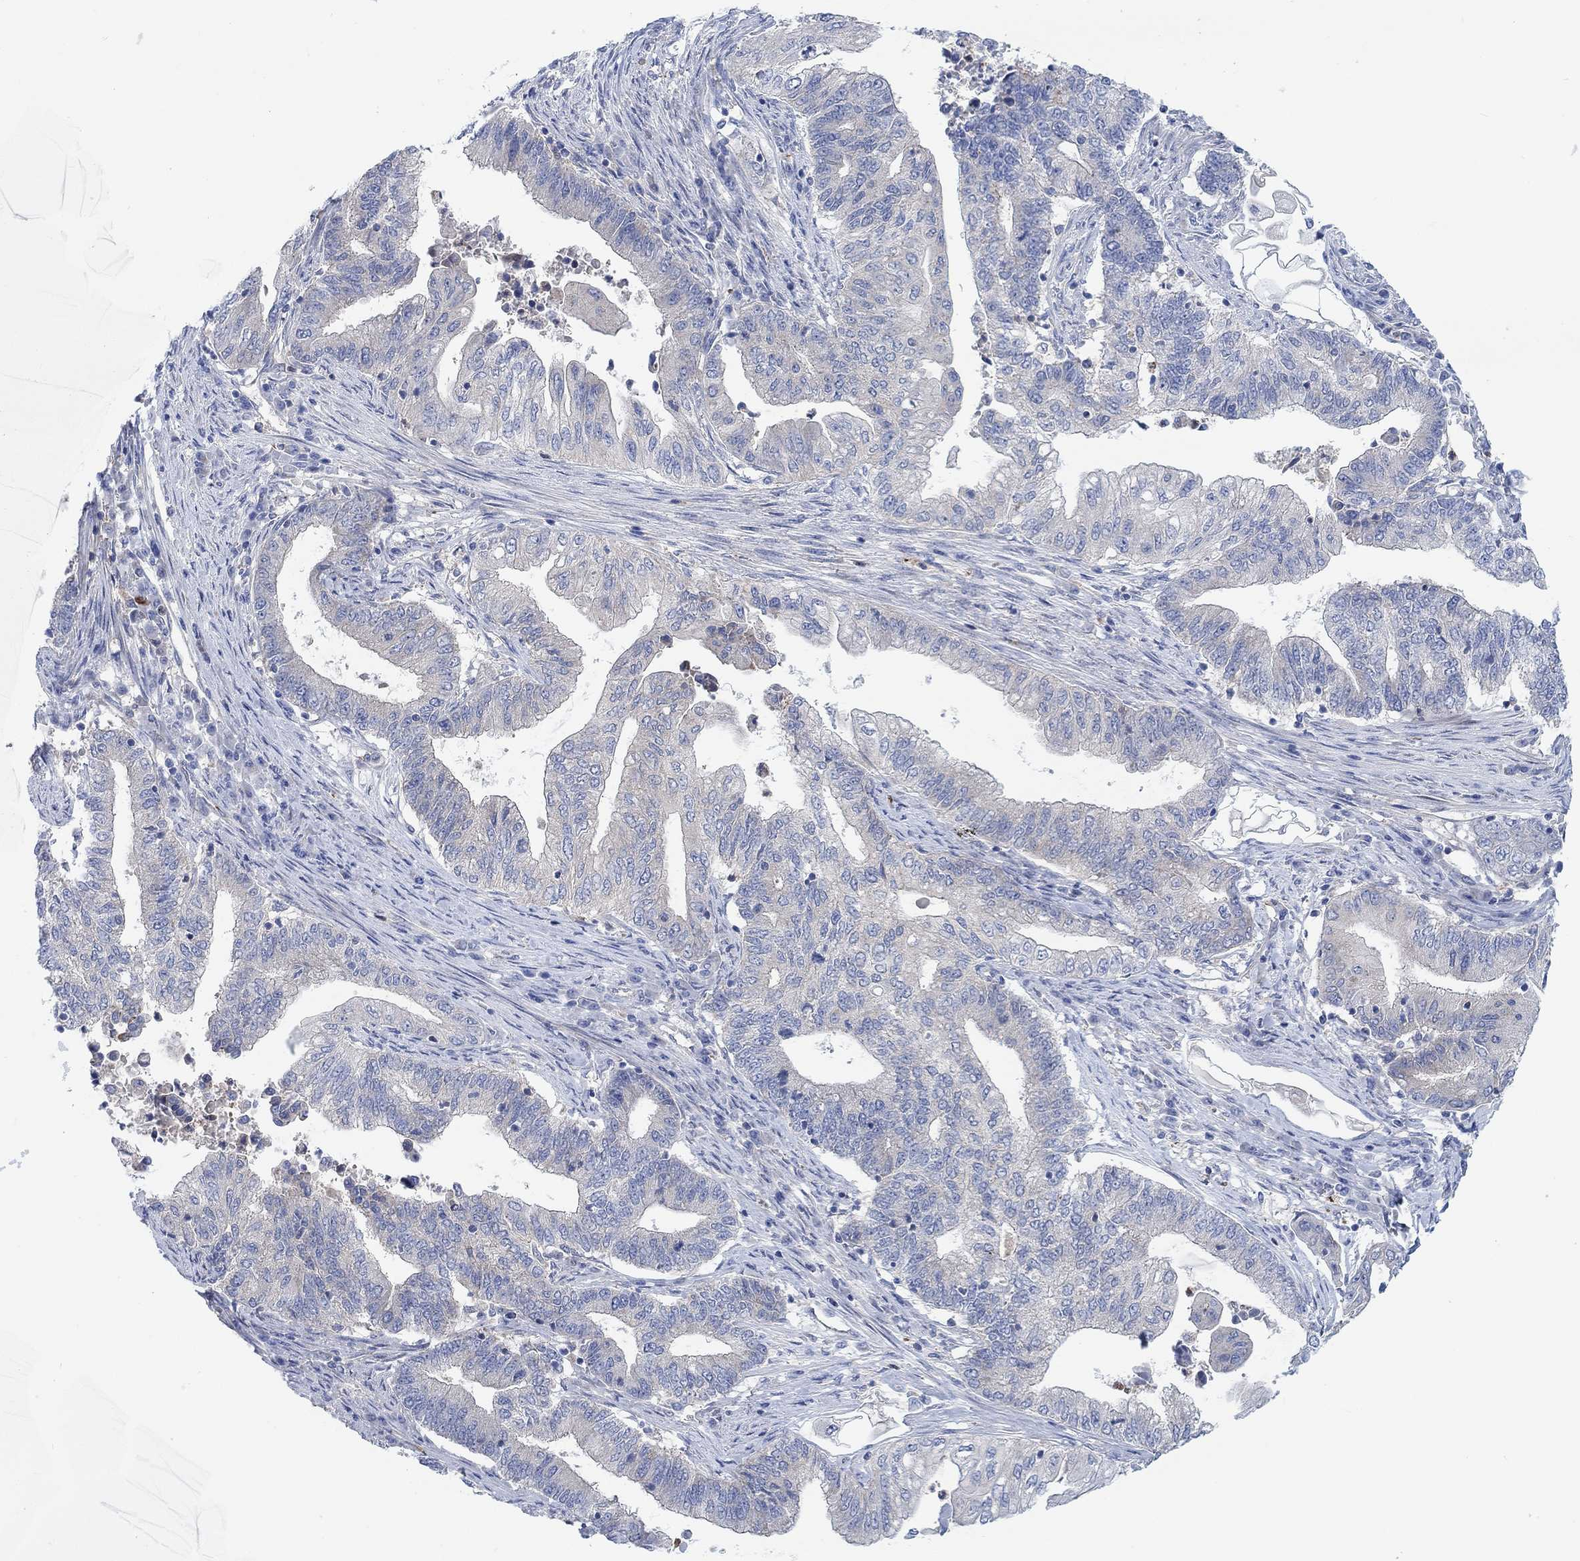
{"staining": {"intensity": "negative", "quantity": "none", "location": "none"}, "tissue": "endometrial cancer", "cell_type": "Tumor cells", "image_type": "cancer", "snomed": [{"axis": "morphology", "description": "Adenocarcinoma, NOS"}, {"axis": "topography", "description": "Uterus"}, {"axis": "topography", "description": "Endometrium"}], "caption": "Immunohistochemistry of endometrial cancer displays no staining in tumor cells. (Immunohistochemistry, brightfield microscopy, high magnification).", "gene": "PMFBP1", "patient": {"sex": "female", "age": 54}}